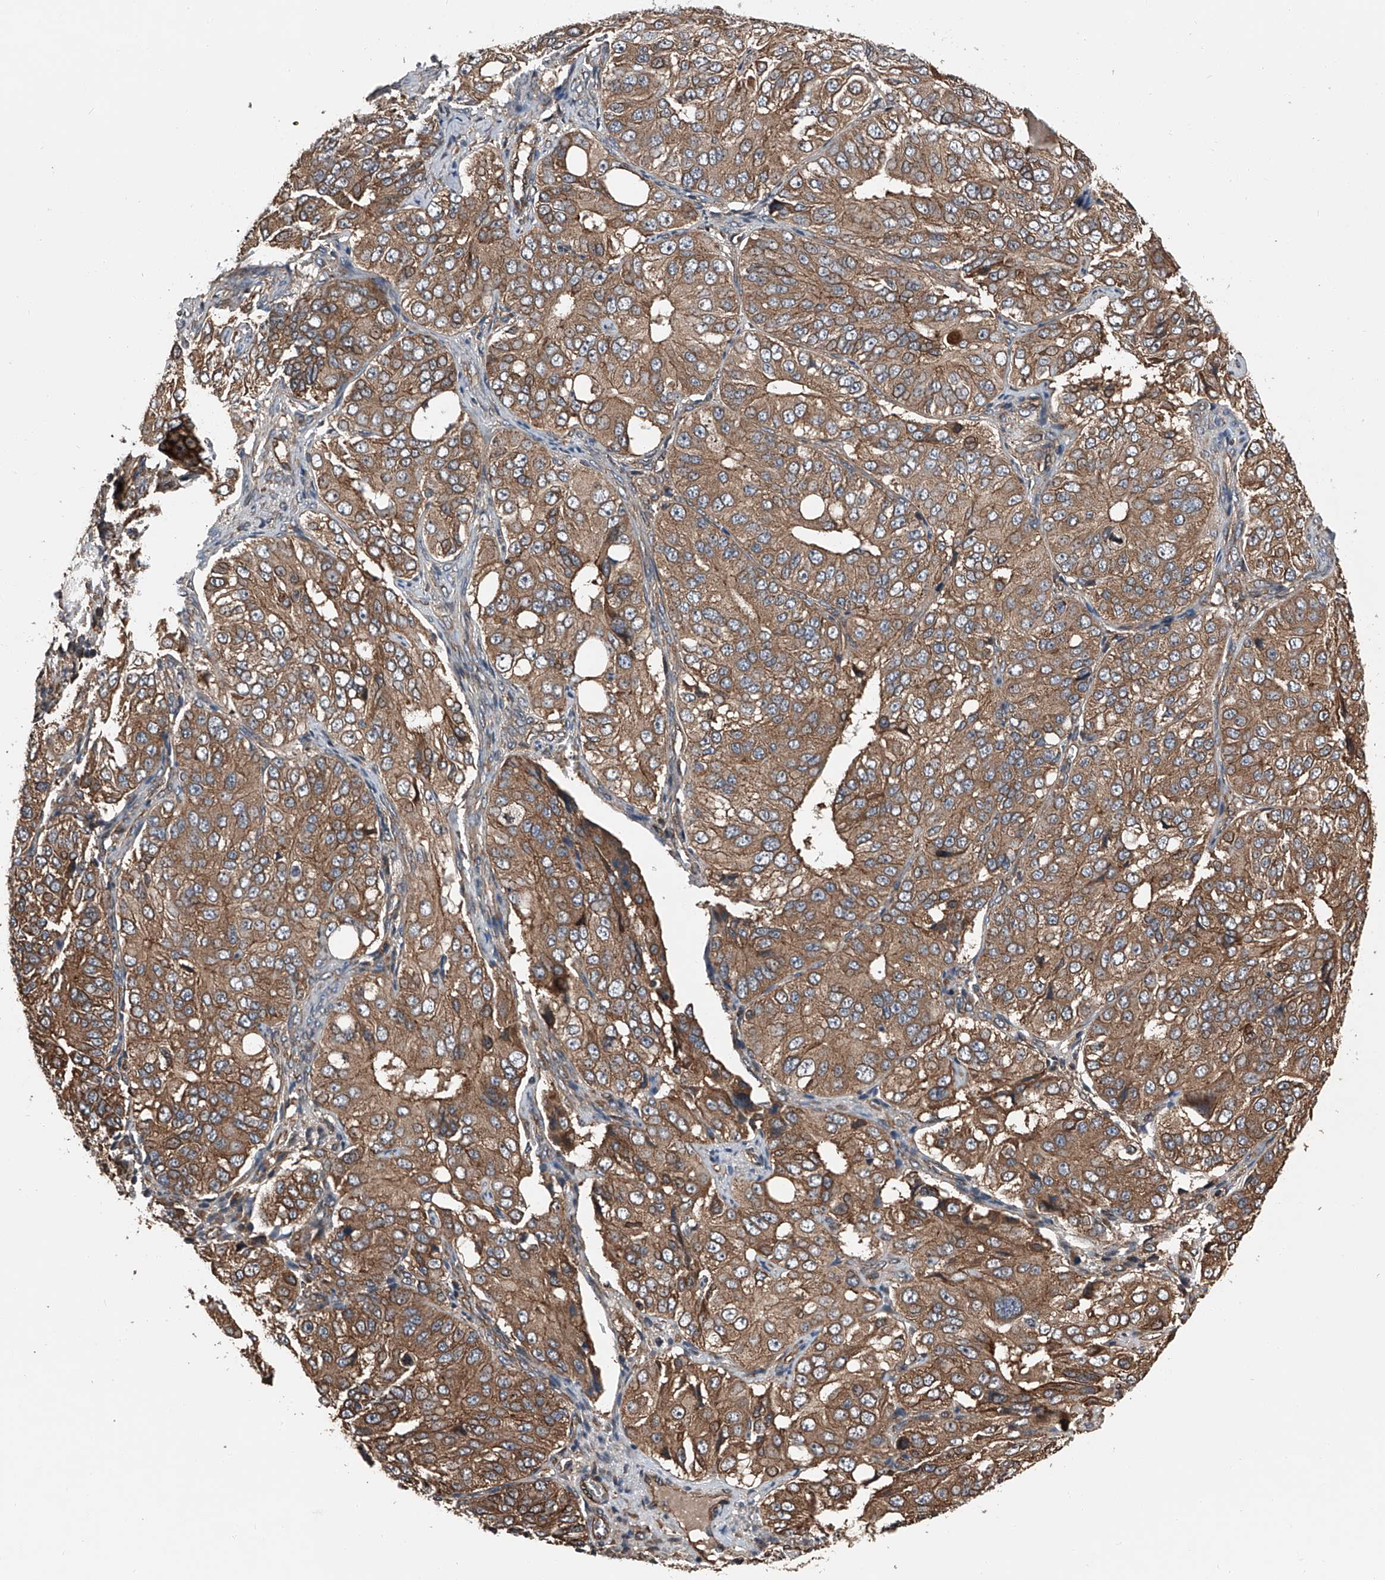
{"staining": {"intensity": "moderate", "quantity": ">75%", "location": "cytoplasmic/membranous"}, "tissue": "ovarian cancer", "cell_type": "Tumor cells", "image_type": "cancer", "snomed": [{"axis": "morphology", "description": "Carcinoma, endometroid"}, {"axis": "topography", "description": "Ovary"}], "caption": "Tumor cells show medium levels of moderate cytoplasmic/membranous expression in approximately >75% of cells in human ovarian cancer (endometroid carcinoma).", "gene": "KCNJ2", "patient": {"sex": "female", "age": 51}}